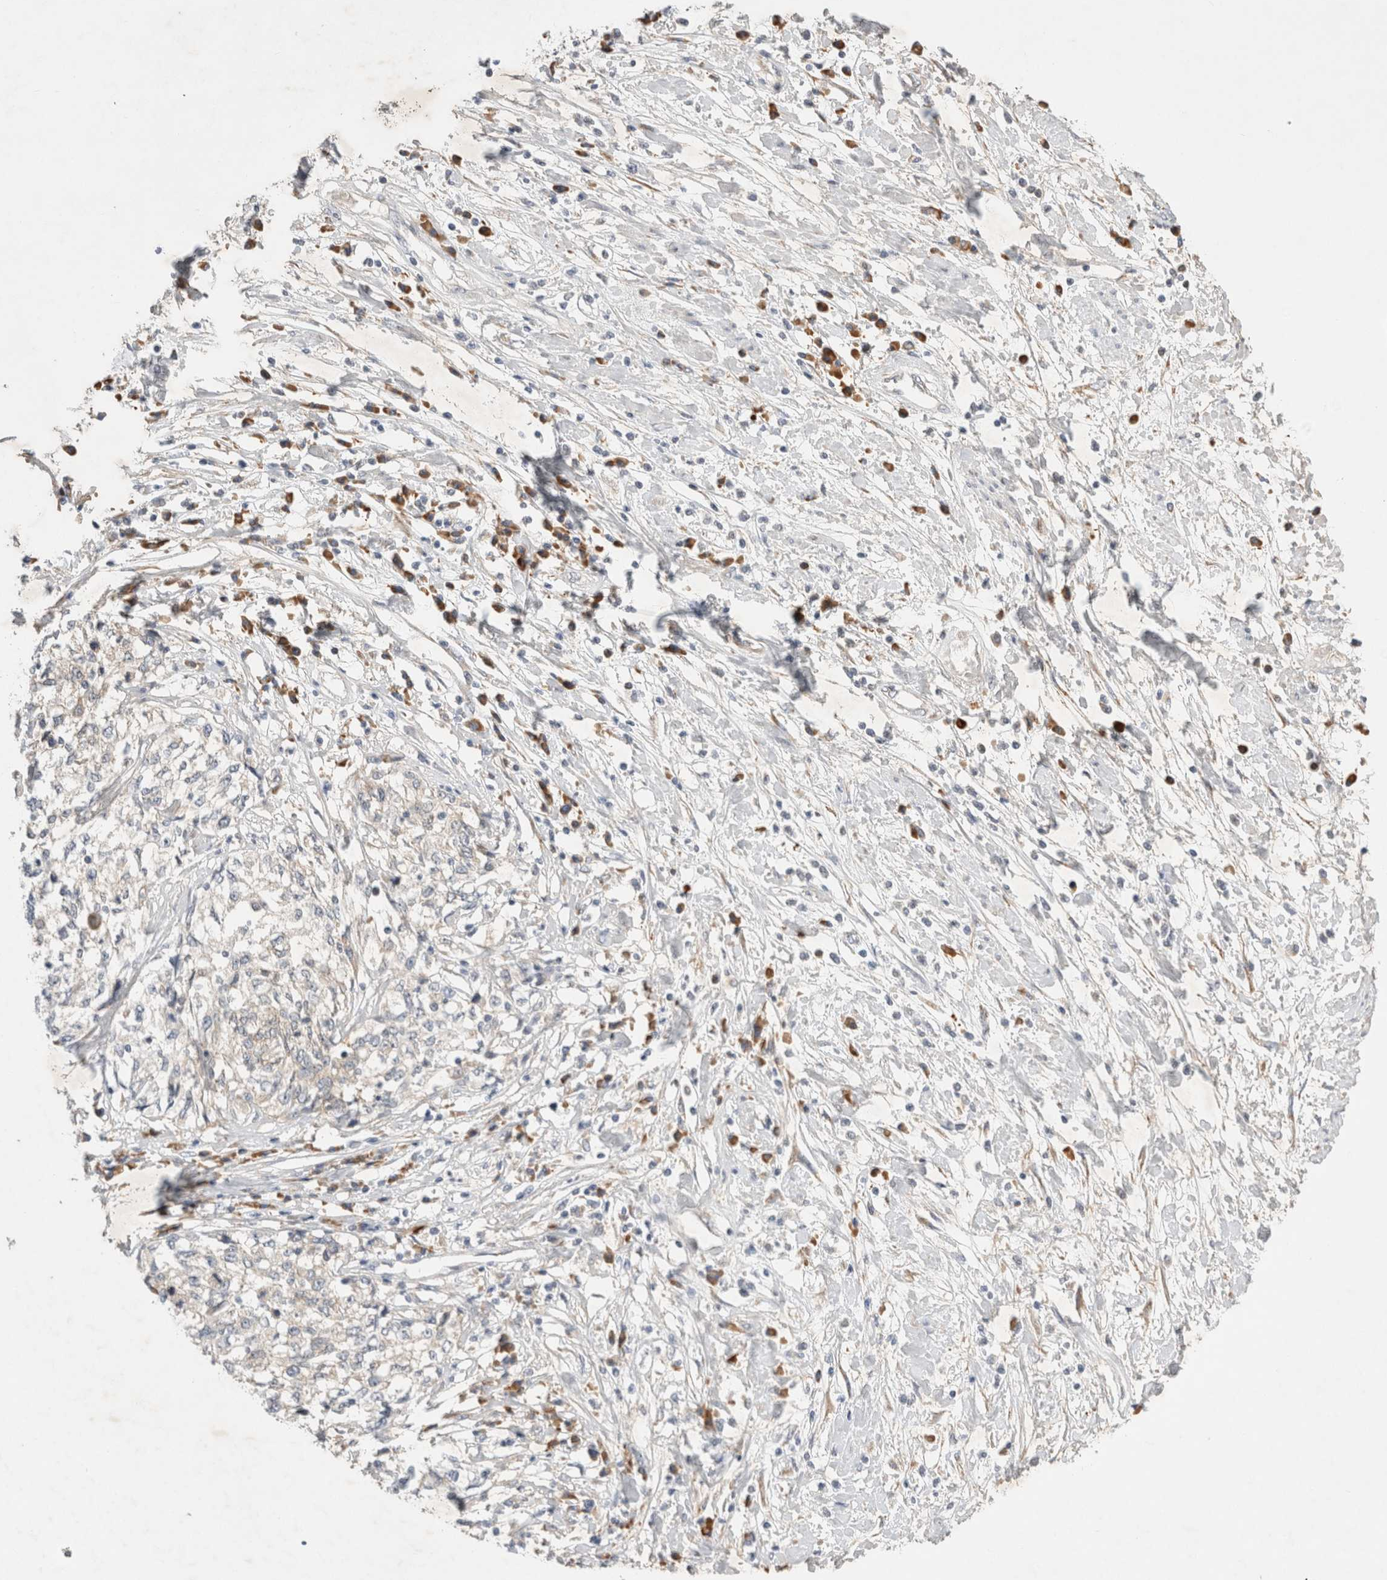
{"staining": {"intensity": "negative", "quantity": "none", "location": "none"}, "tissue": "cervical cancer", "cell_type": "Tumor cells", "image_type": "cancer", "snomed": [{"axis": "morphology", "description": "Squamous cell carcinoma, NOS"}, {"axis": "topography", "description": "Cervix"}], "caption": "This image is of cervical squamous cell carcinoma stained with IHC to label a protein in brown with the nuclei are counter-stained blue. There is no staining in tumor cells.", "gene": "NEDD4L", "patient": {"sex": "female", "age": 57}}